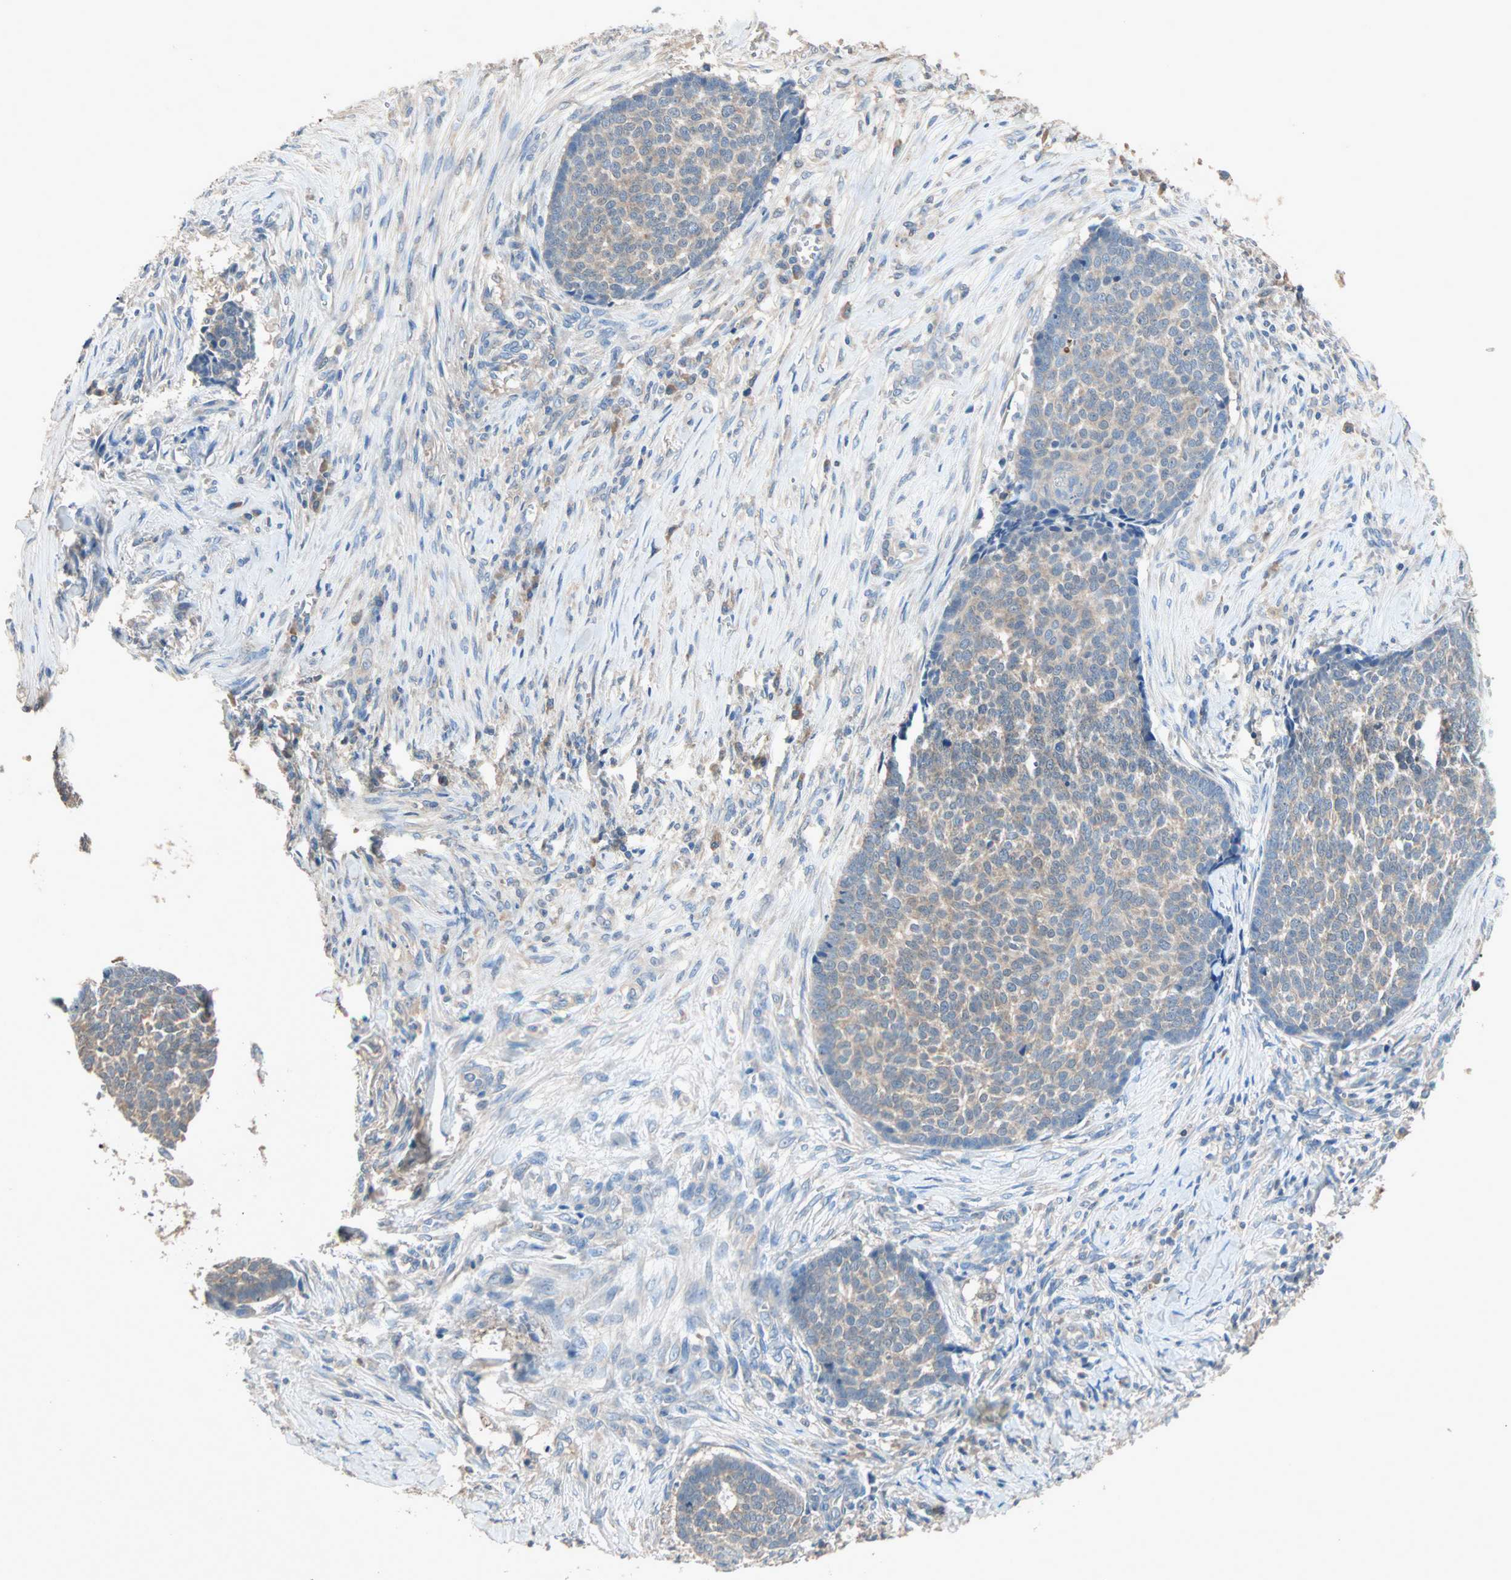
{"staining": {"intensity": "weak", "quantity": "25%-75%", "location": "cytoplasmic/membranous"}, "tissue": "skin cancer", "cell_type": "Tumor cells", "image_type": "cancer", "snomed": [{"axis": "morphology", "description": "Basal cell carcinoma"}, {"axis": "topography", "description": "Skin"}], "caption": "Brown immunohistochemical staining in skin basal cell carcinoma shows weak cytoplasmic/membranous positivity in about 25%-75% of tumor cells.", "gene": "ADAP1", "patient": {"sex": "male", "age": 84}}